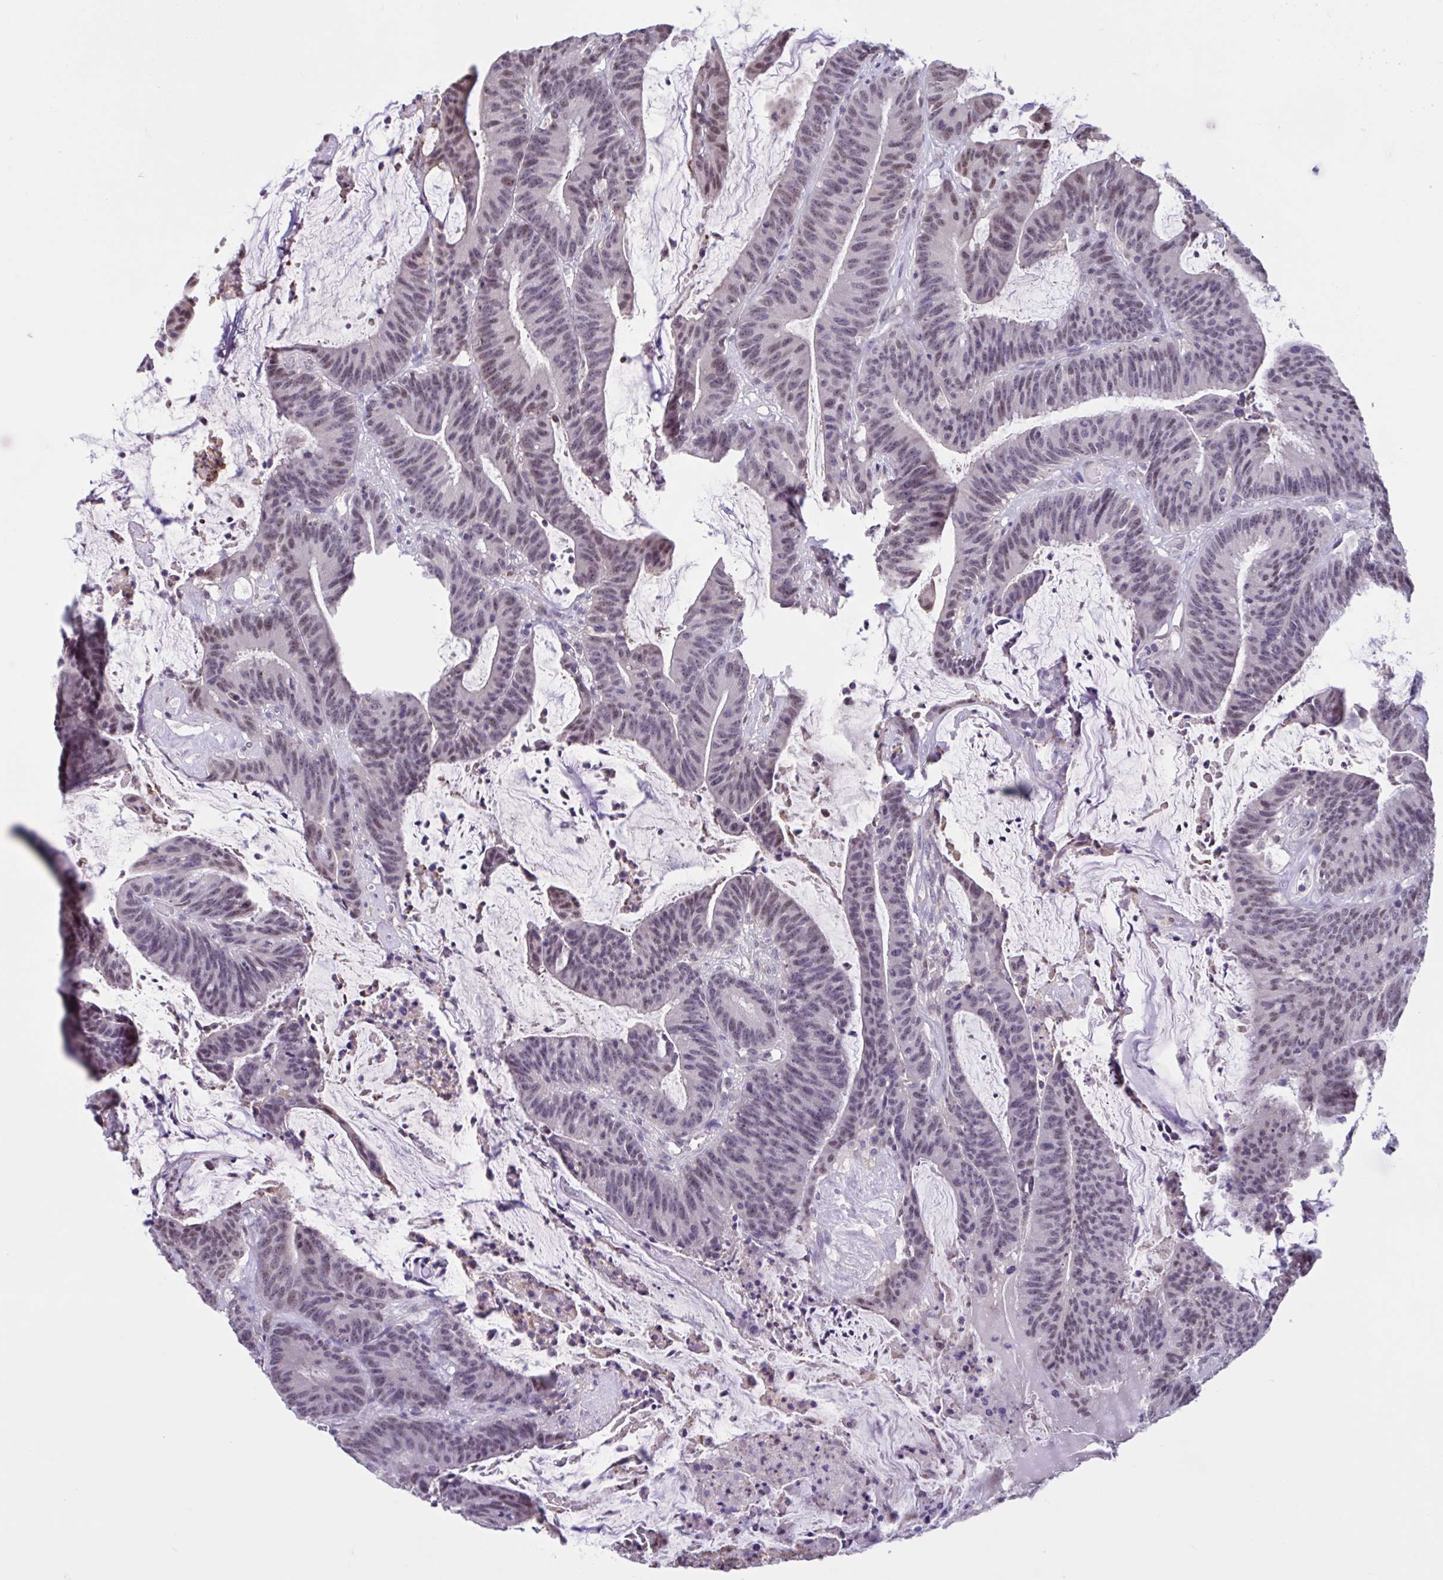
{"staining": {"intensity": "moderate", "quantity": "<25%", "location": "nuclear"}, "tissue": "colorectal cancer", "cell_type": "Tumor cells", "image_type": "cancer", "snomed": [{"axis": "morphology", "description": "Adenocarcinoma, NOS"}, {"axis": "topography", "description": "Colon"}], "caption": "This image demonstrates immunohistochemistry staining of human adenocarcinoma (colorectal), with low moderate nuclear staining in about <25% of tumor cells.", "gene": "RBL1", "patient": {"sex": "female", "age": 78}}